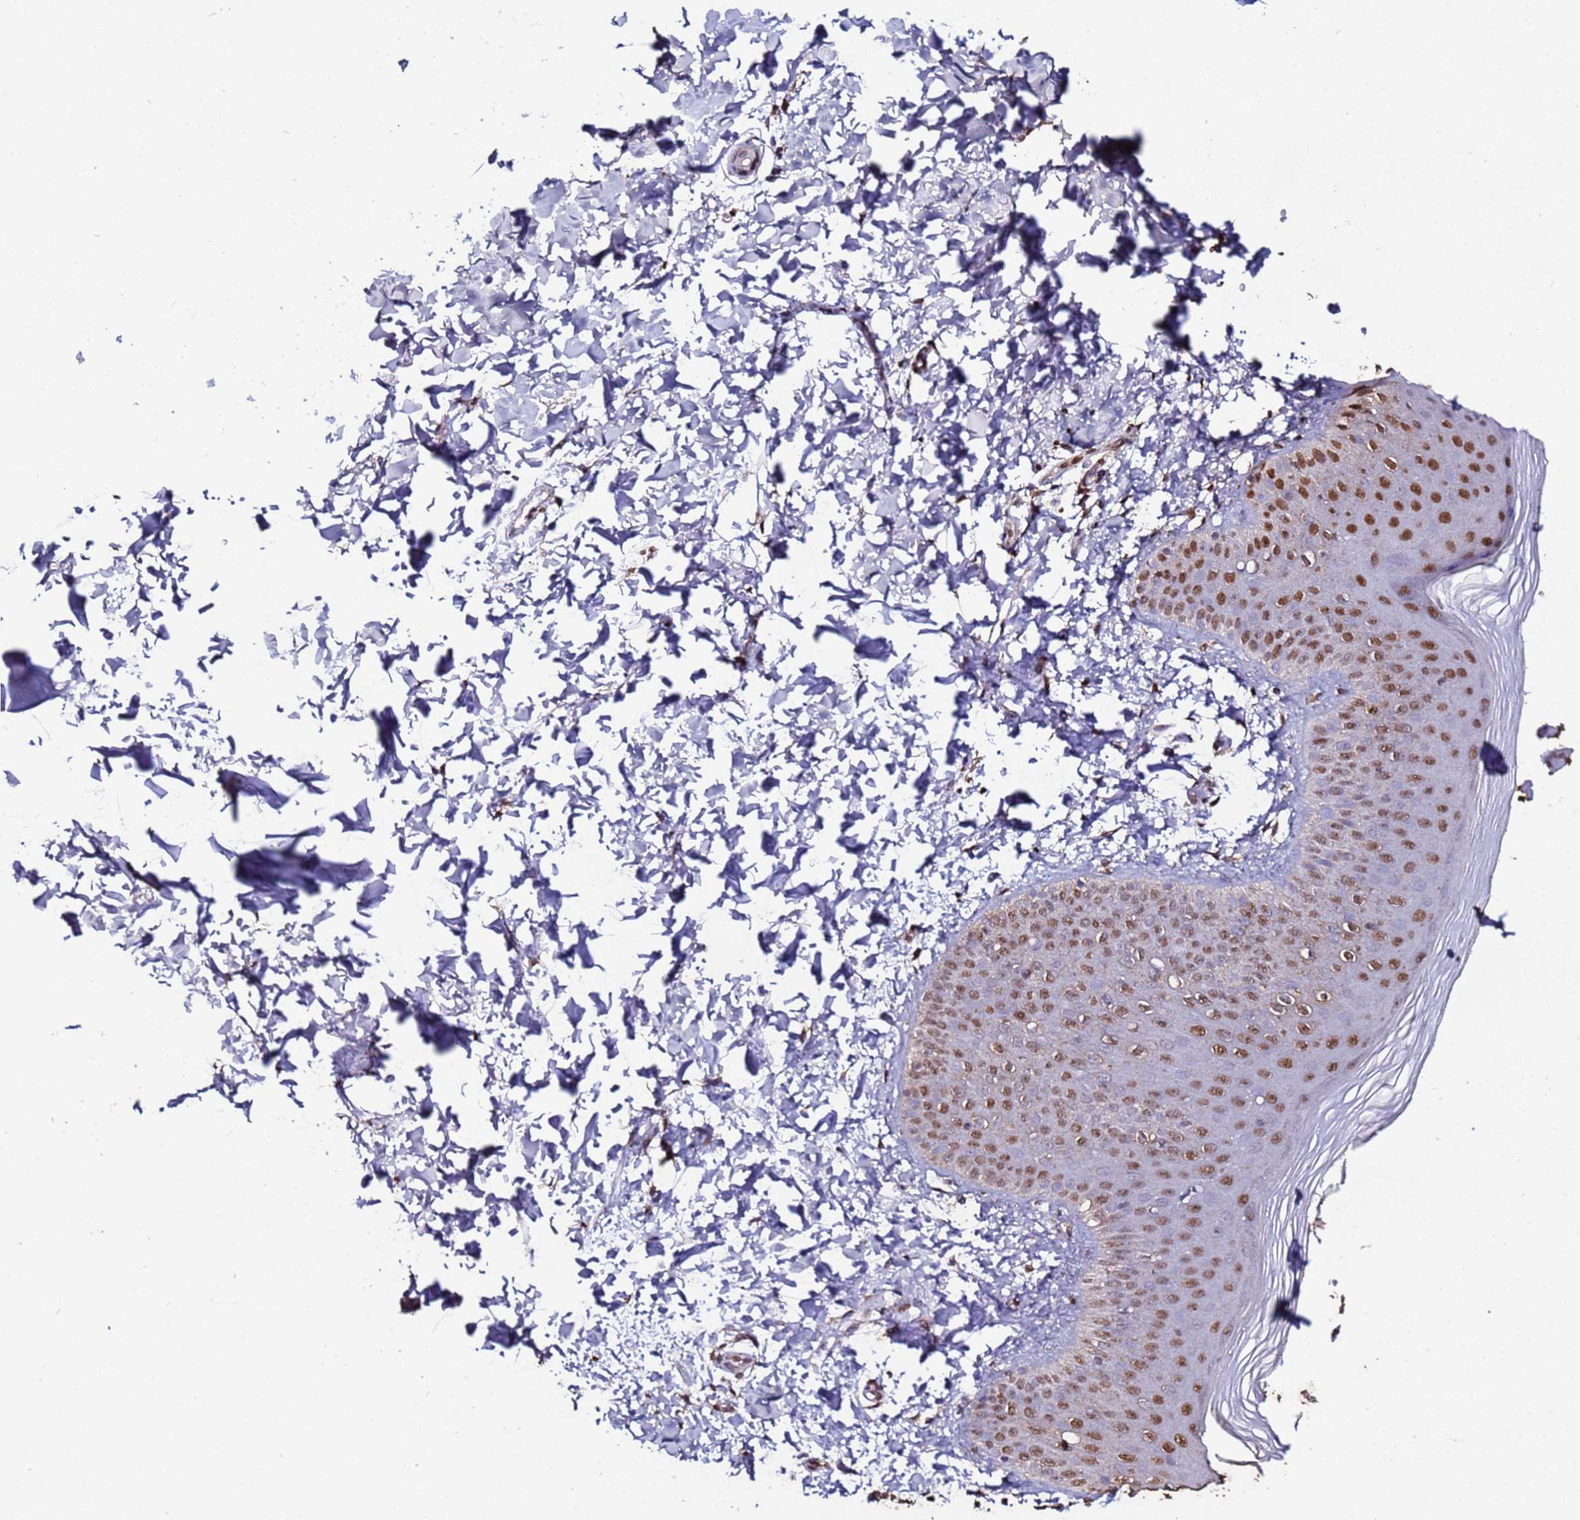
{"staining": {"intensity": "moderate", "quantity": ">75%", "location": "nuclear"}, "tissue": "skin", "cell_type": "Epidermal cells", "image_type": "normal", "snomed": [{"axis": "morphology", "description": "Normal tissue, NOS"}, {"axis": "morphology", "description": "Inflammation, NOS"}, {"axis": "topography", "description": "Soft tissue"}, {"axis": "topography", "description": "Anal"}], "caption": "Immunohistochemical staining of benign skin shows medium levels of moderate nuclear positivity in approximately >75% of epidermal cells. The protein is stained brown, and the nuclei are stained in blue (DAB (3,3'-diaminobenzidine) IHC with brightfield microscopy, high magnification).", "gene": "TRIP6", "patient": {"sex": "female", "age": 15}}